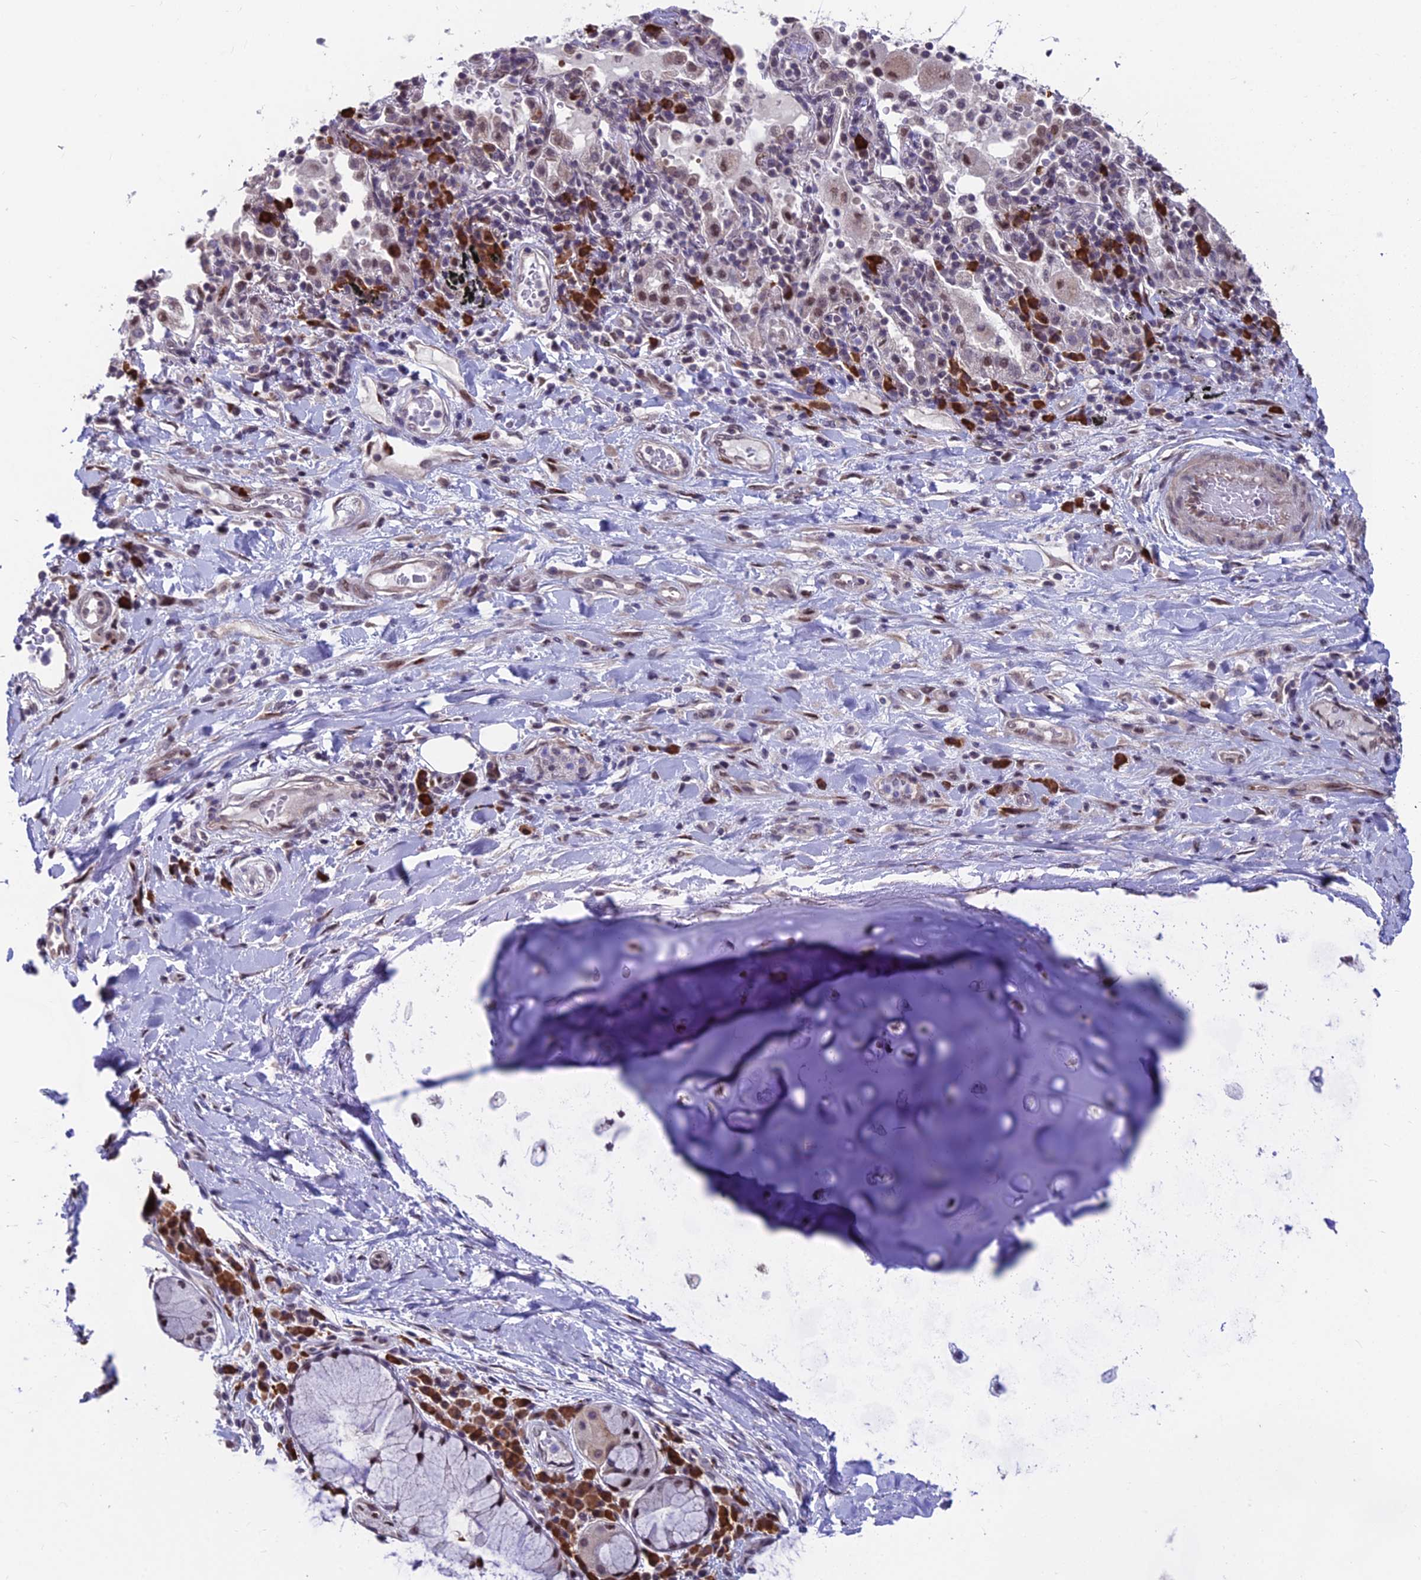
{"staining": {"intensity": "negative", "quantity": "none", "location": "none"}, "tissue": "adipose tissue", "cell_type": "Adipocytes", "image_type": "normal", "snomed": [{"axis": "morphology", "description": "Normal tissue, NOS"}, {"axis": "morphology", "description": "Squamous cell carcinoma, NOS"}, {"axis": "topography", "description": "Bronchus"}, {"axis": "topography", "description": "Lung"}], "caption": "Immunohistochemistry (IHC) histopathology image of unremarkable adipose tissue: adipose tissue stained with DAB demonstrates no significant protein positivity in adipocytes.", "gene": "KIAA1191", "patient": {"sex": "male", "age": 64}}